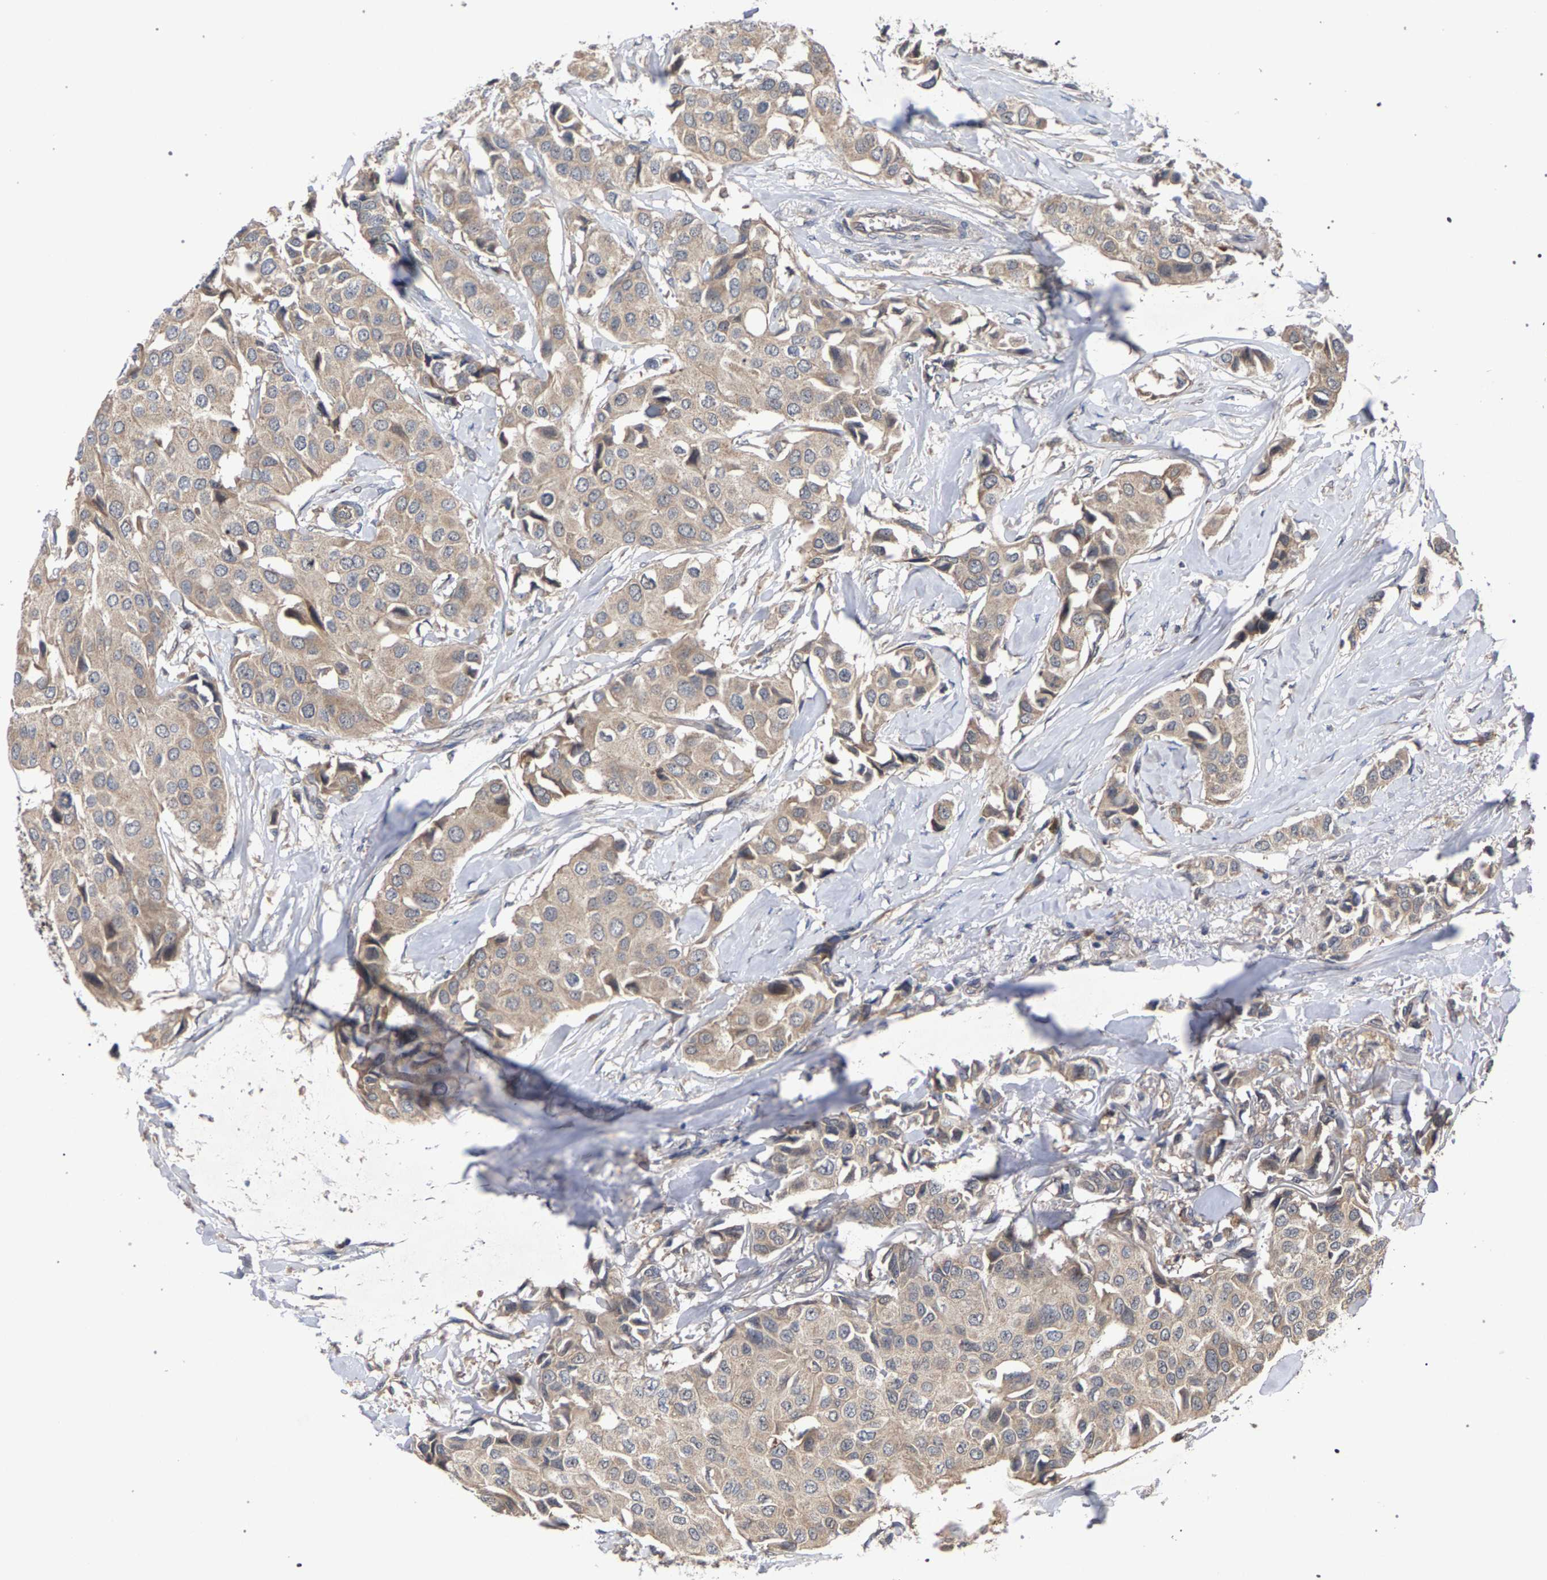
{"staining": {"intensity": "weak", "quantity": ">75%", "location": "cytoplasmic/membranous"}, "tissue": "breast cancer", "cell_type": "Tumor cells", "image_type": "cancer", "snomed": [{"axis": "morphology", "description": "Duct carcinoma"}, {"axis": "topography", "description": "Breast"}], "caption": "Tumor cells demonstrate weak cytoplasmic/membranous positivity in approximately >75% of cells in breast cancer (intraductal carcinoma).", "gene": "SLC4A4", "patient": {"sex": "female", "age": 80}}